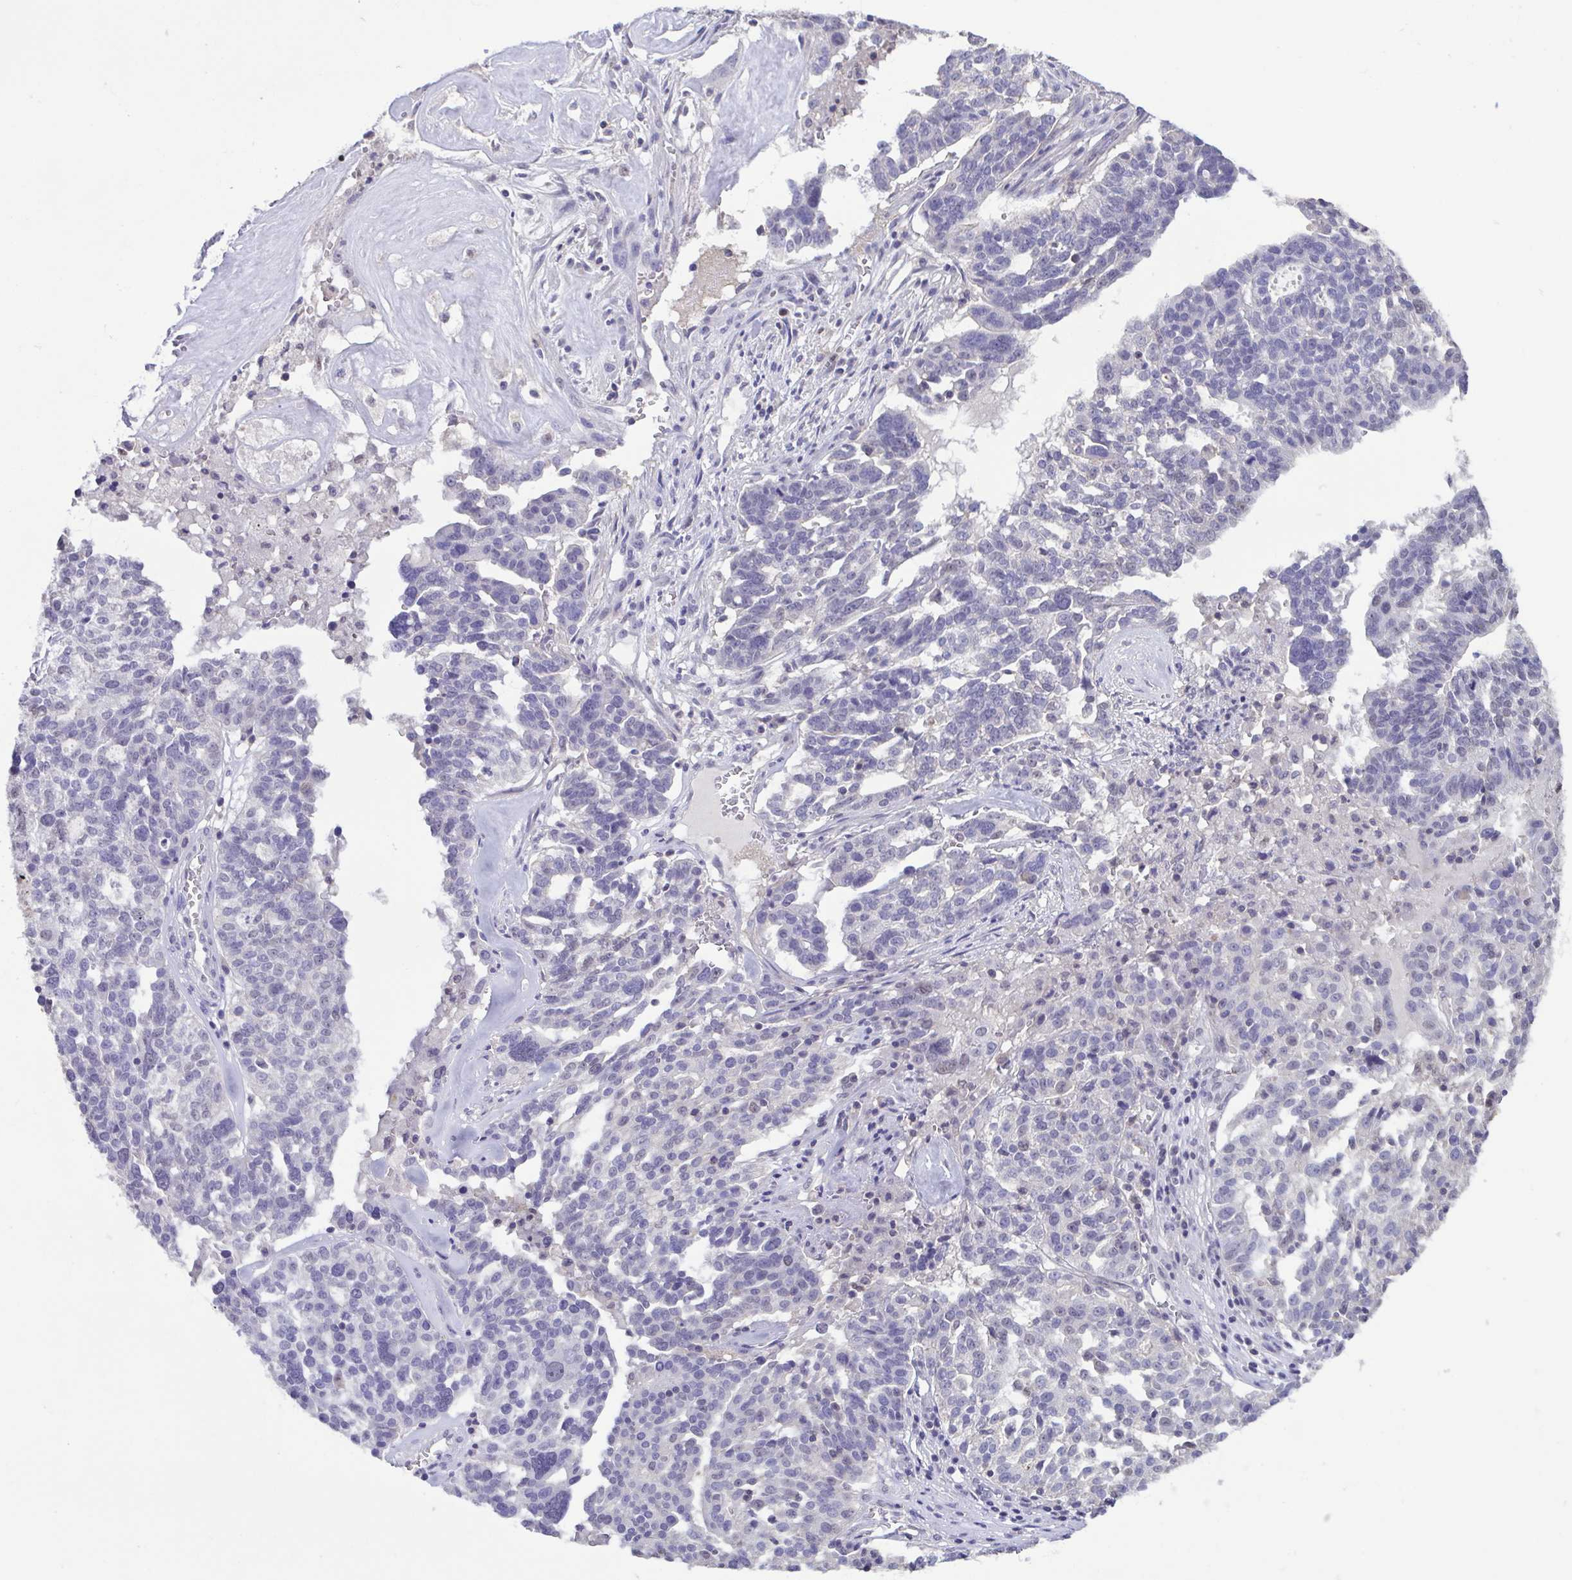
{"staining": {"intensity": "negative", "quantity": "none", "location": "none"}, "tissue": "ovarian cancer", "cell_type": "Tumor cells", "image_type": "cancer", "snomed": [{"axis": "morphology", "description": "Cystadenocarcinoma, serous, NOS"}, {"axis": "topography", "description": "Ovary"}], "caption": "Tumor cells are negative for brown protein staining in ovarian serous cystadenocarcinoma.", "gene": "ACTRT3", "patient": {"sex": "female", "age": 59}}